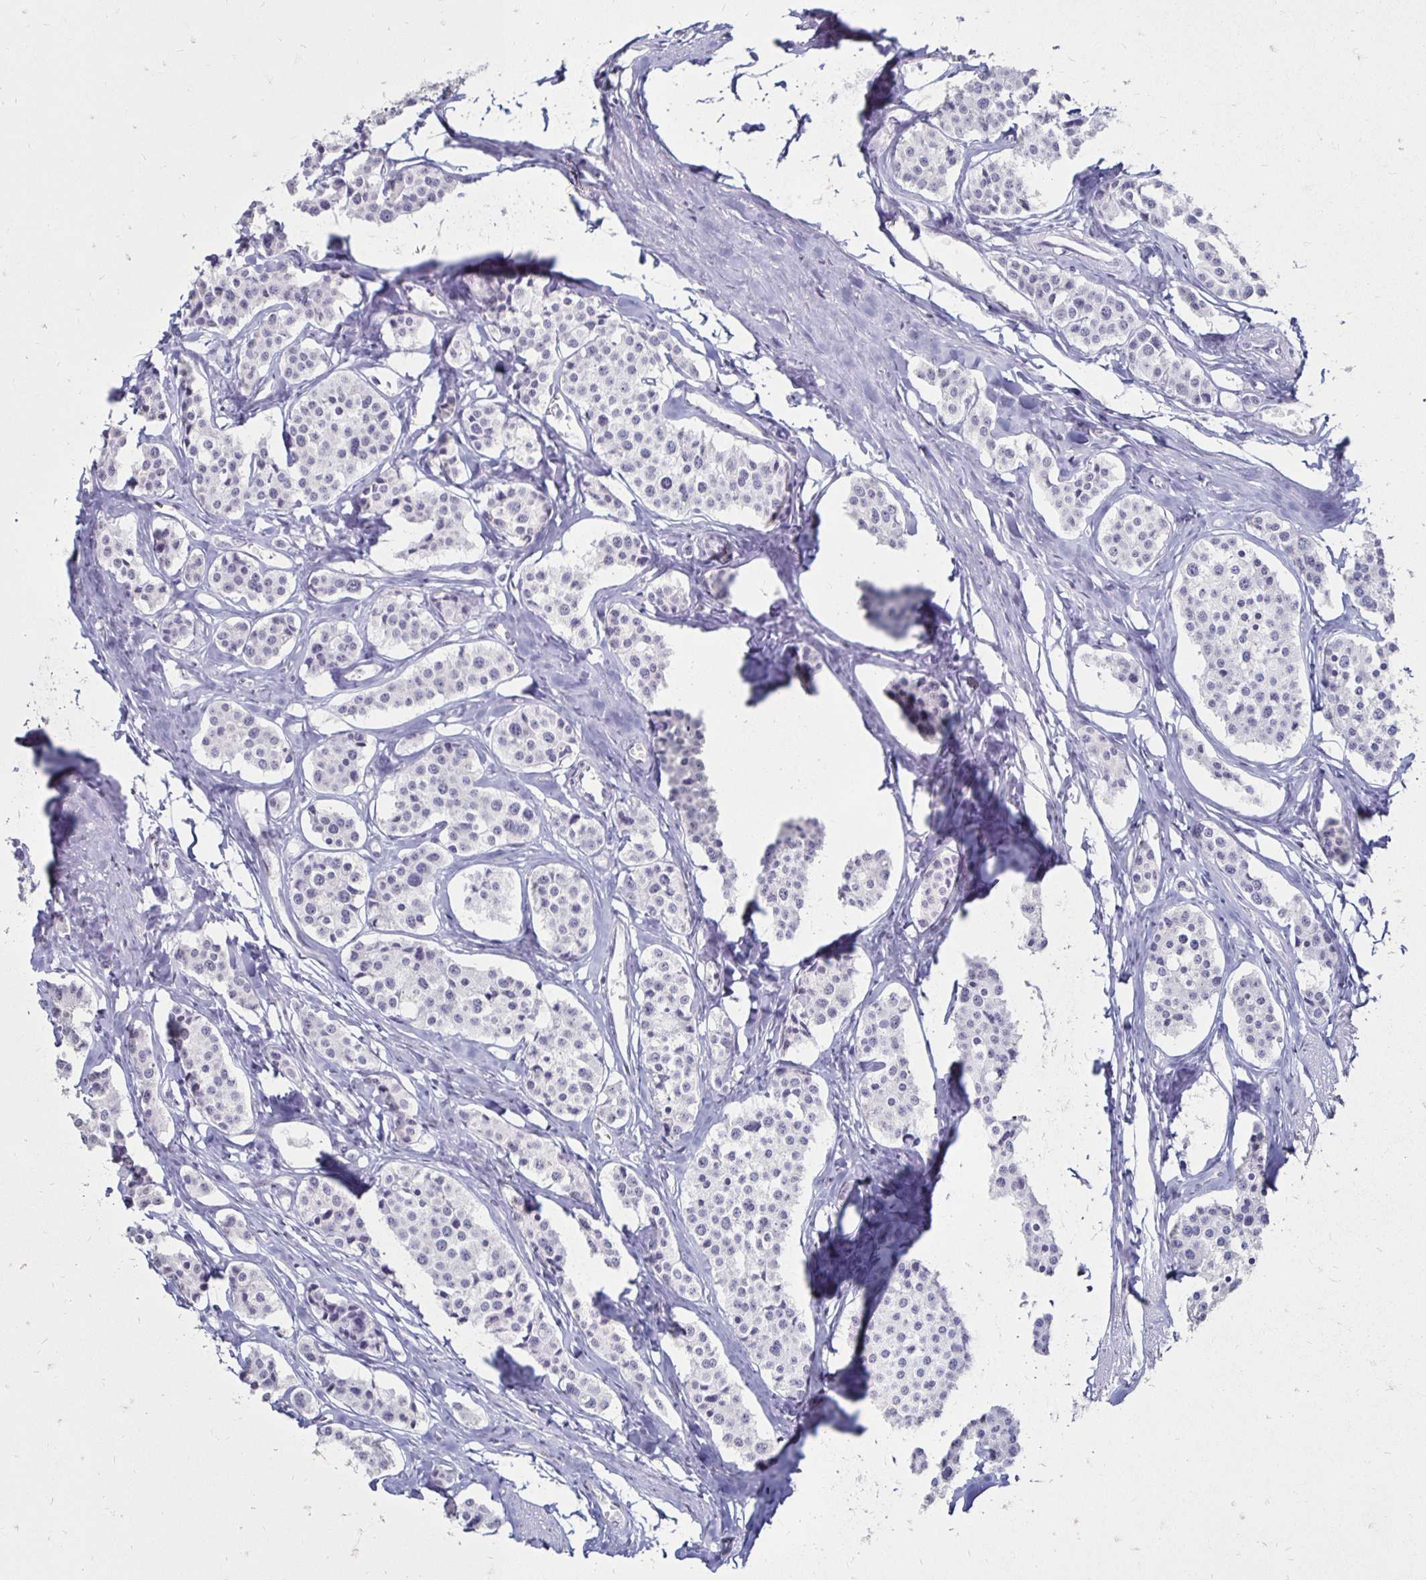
{"staining": {"intensity": "negative", "quantity": "none", "location": "none"}, "tissue": "carcinoid", "cell_type": "Tumor cells", "image_type": "cancer", "snomed": [{"axis": "morphology", "description": "Carcinoid, malignant, NOS"}, {"axis": "topography", "description": "Small intestine"}], "caption": "A photomicrograph of human carcinoid (malignant) is negative for staining in tumor cells.", "gene": "TOMM34", "patient": {"sex": "male", "age": 60}}